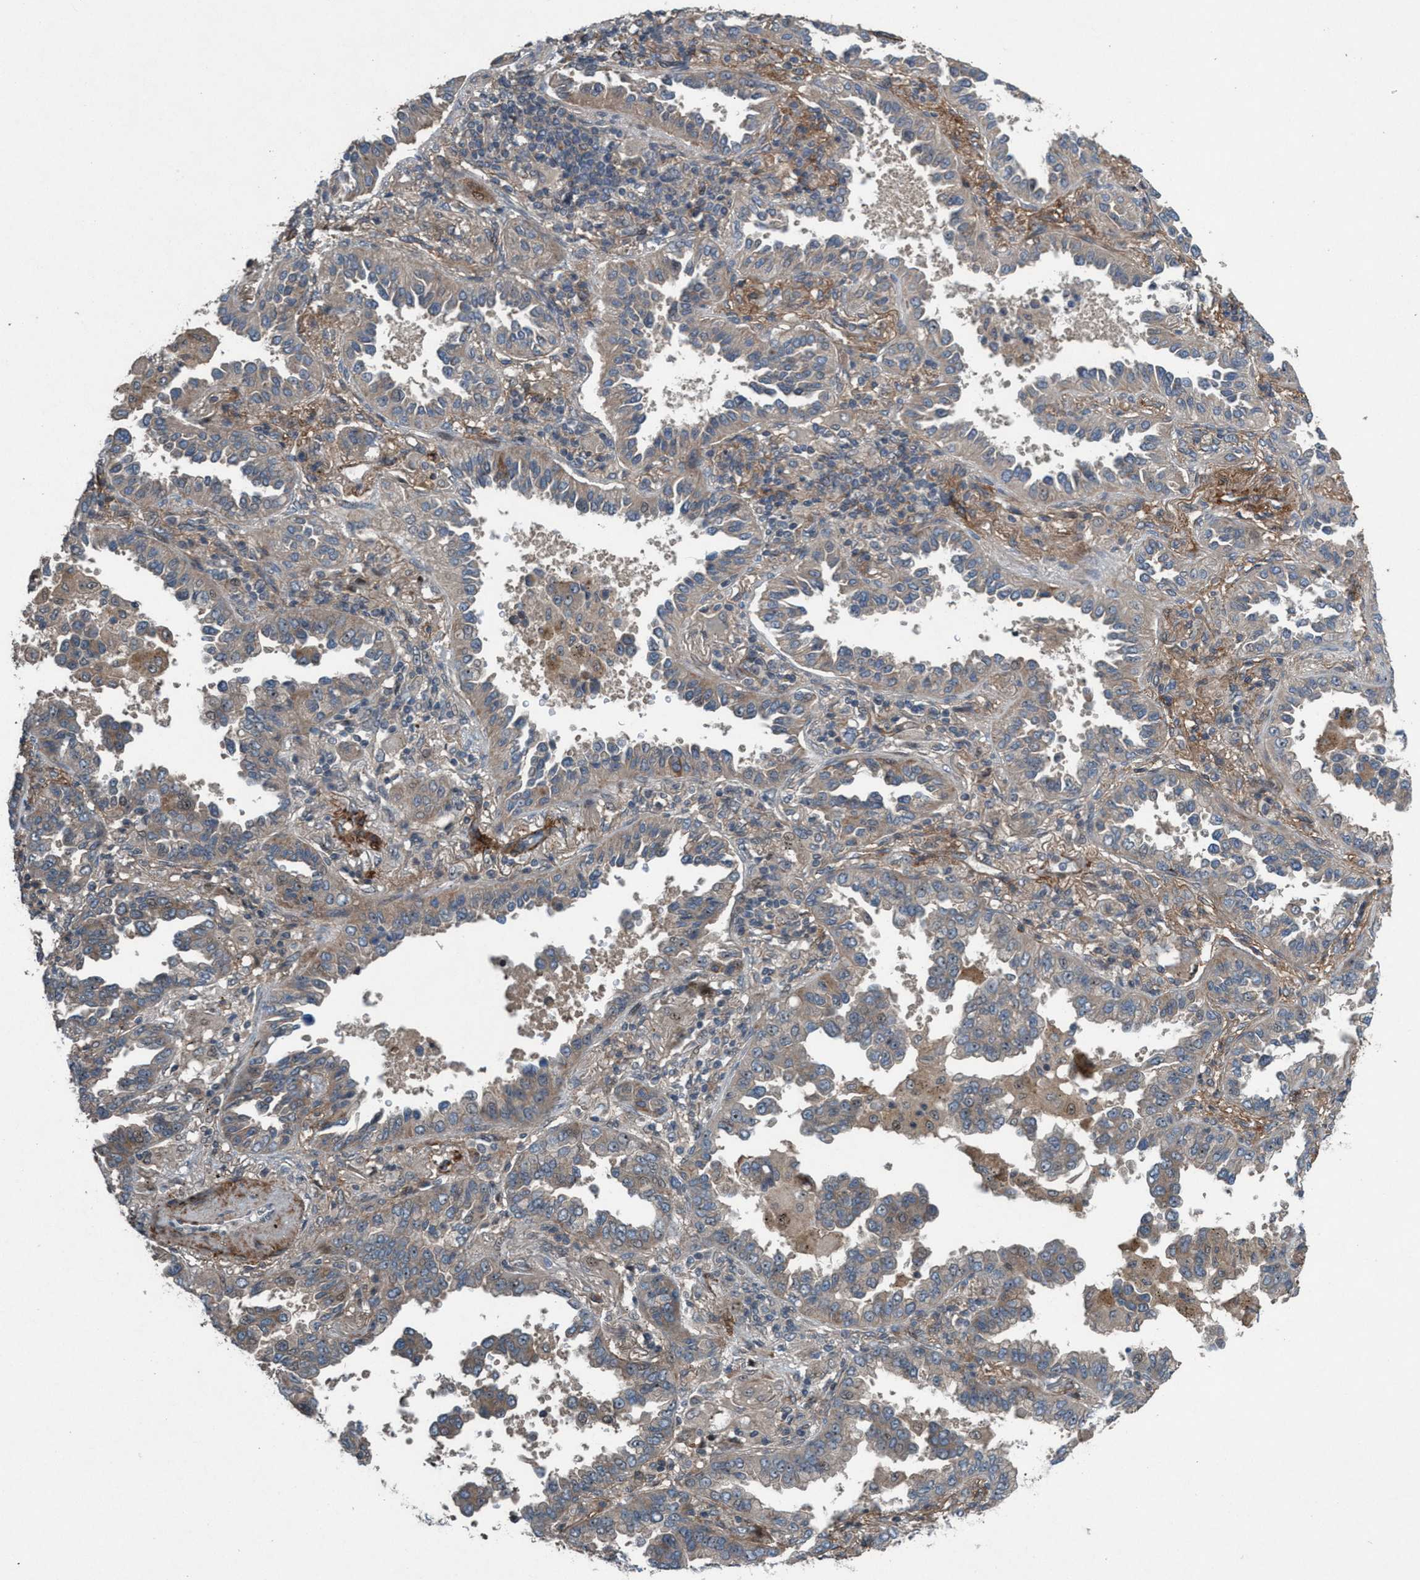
{"staining": {"intensity": "weak", "quantity": ">75%", "location": "cytoplasmic/membranous"}, "tissue": "lung cancer", "cell_type": "Tumor cells", "image_type": "cancer", "snomed": [{"axis": "morphology", "description": "Normal tissue, NOS"}, {"axis": "morphology", "description": "Adenocarcinoma, NOS"}, {"axis": "topography", "description": "Lung"}], "caption": "There is low levels of weak cytoplasmic/membranous positivity in tumor cells of lung adenocarcinoma, as demonstrated by immunohistochemical staining (brown color).", "gene": "NISCH", "patient": {"sex": "male", "age": 59}}